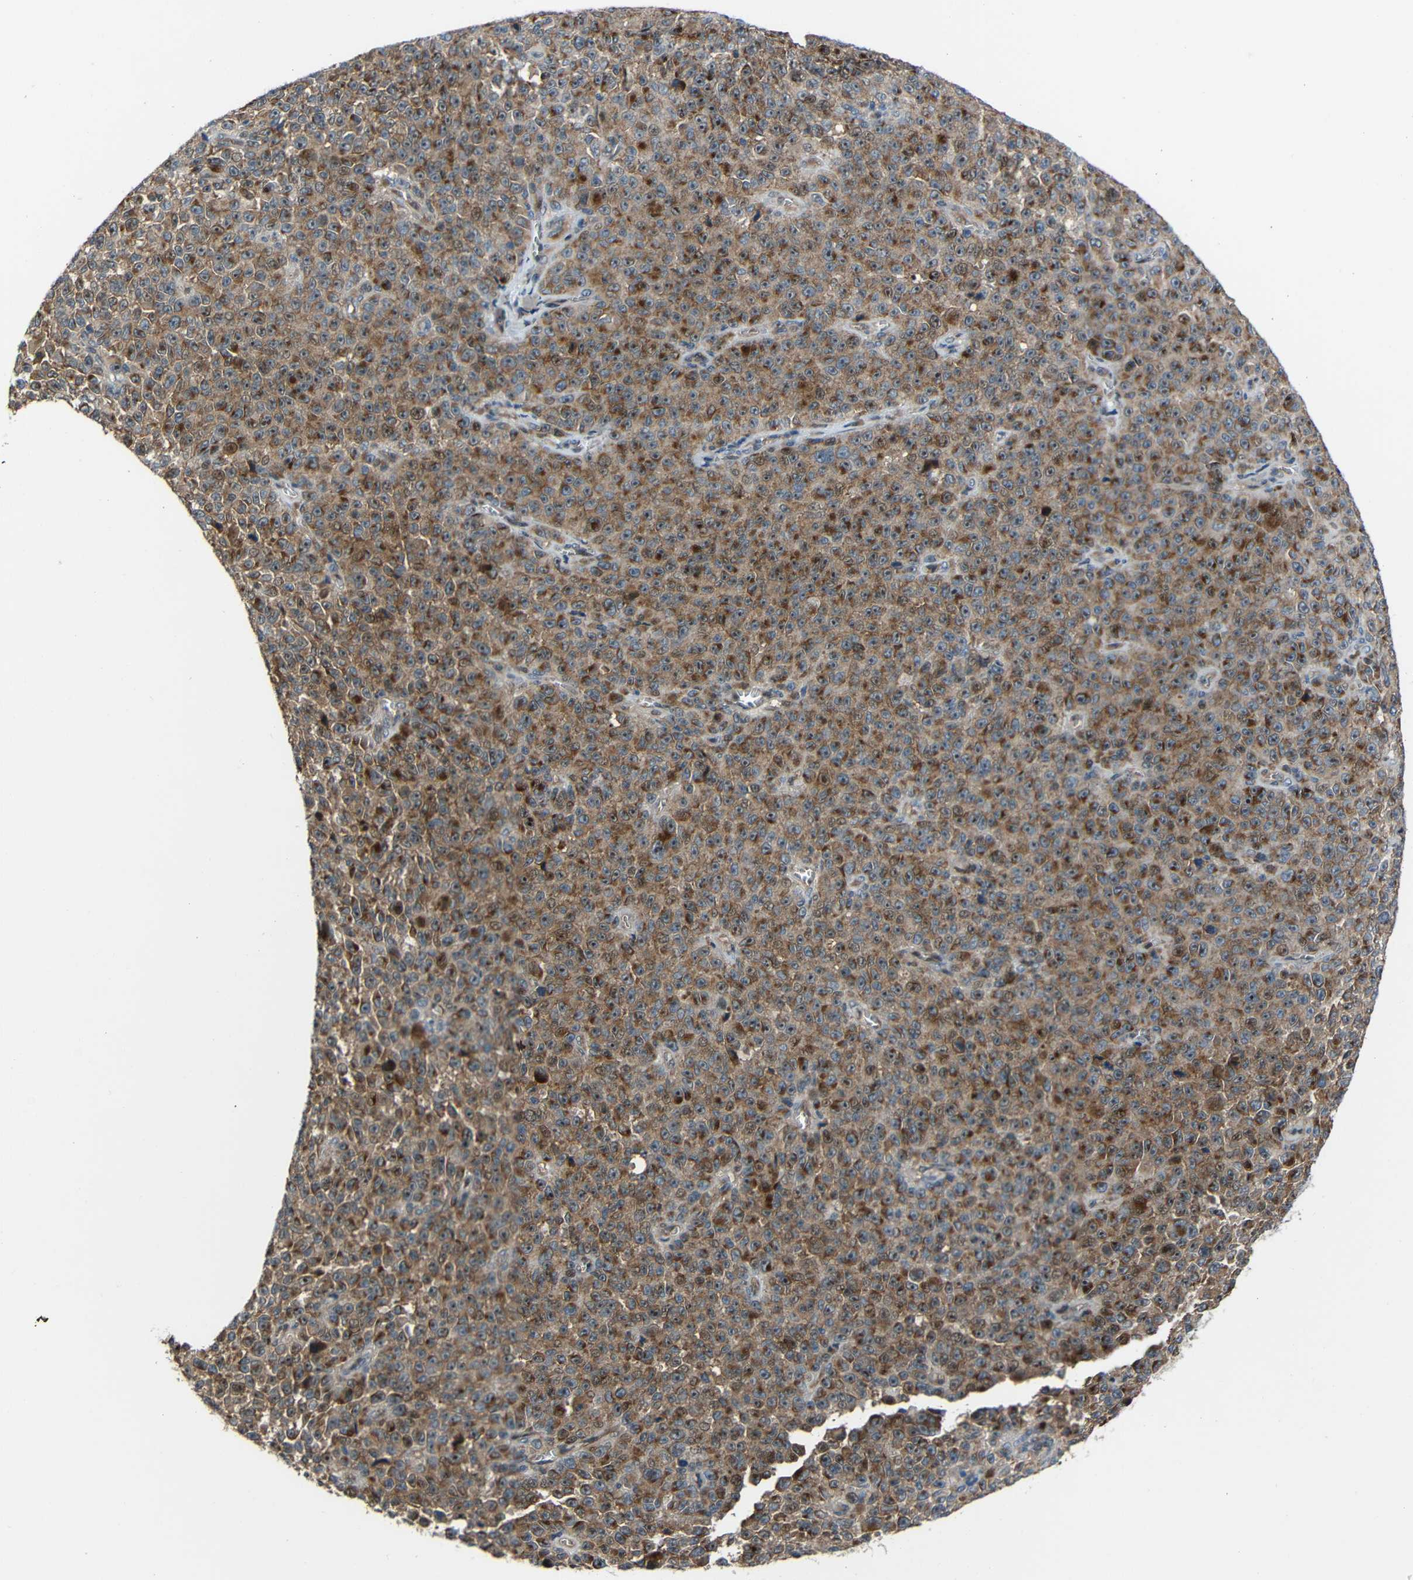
{"staining": {"intensity": "moderate", "quantity": ">75%", "location": "cytoplasmic/membranous,nuclear"}, "tissue": "melanoma", "cell_type": "Tumor cells", "image_type": "cancer", "snomed": [{"axis": "morphology", "description": "Malignant melanoma, NOS"}, {"axis": "topography", "description": "Skin"}], "caption": "Immunohistochemical staining of human malignant melanoma shows medium levels of moderate cytoplasmic/membranous and nuclear positivity in approximately >75% of tumor cells.", "gene": "DNAJC5", "patient": {"sex": "female", "age": 82}}